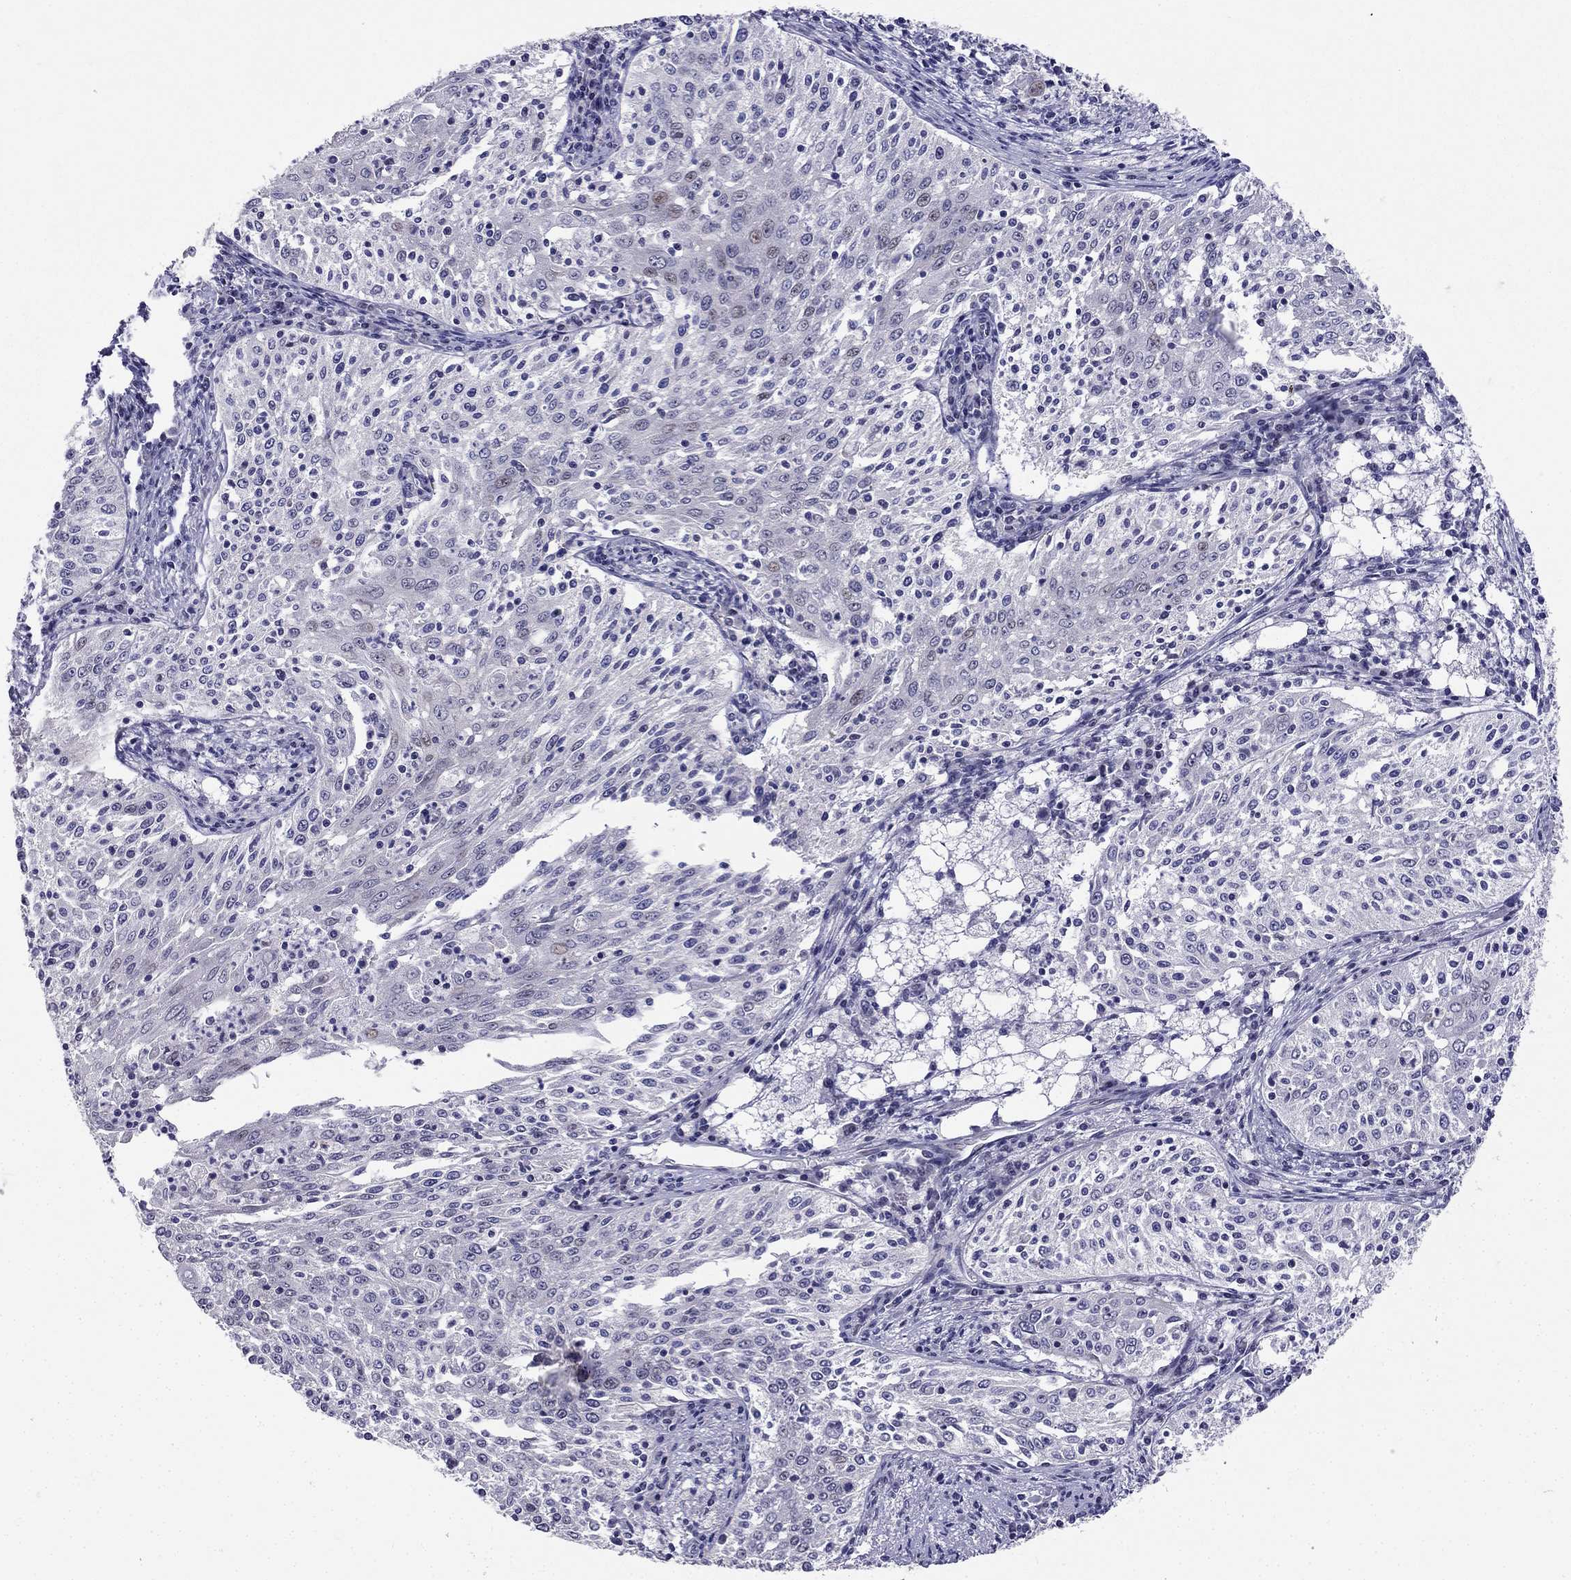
{"staining": {"intensity": "negative", "quantity": "none", "location": "none"}, "tissue": "cervical cancer", "cell_type": "Tumor cells", "image_type": "cancer", "snomed": [{"axis": "morphology", "description": "Squamous cell carcinoma, NOS"}, {"axis": "topography", "description": "Cervix"}], "caption": "An image of human cervical squamous cell carcinoma is negative for staining in tumor cells.", "gene": "BAG5", "patient": {"sex": "female", "age": 41}}